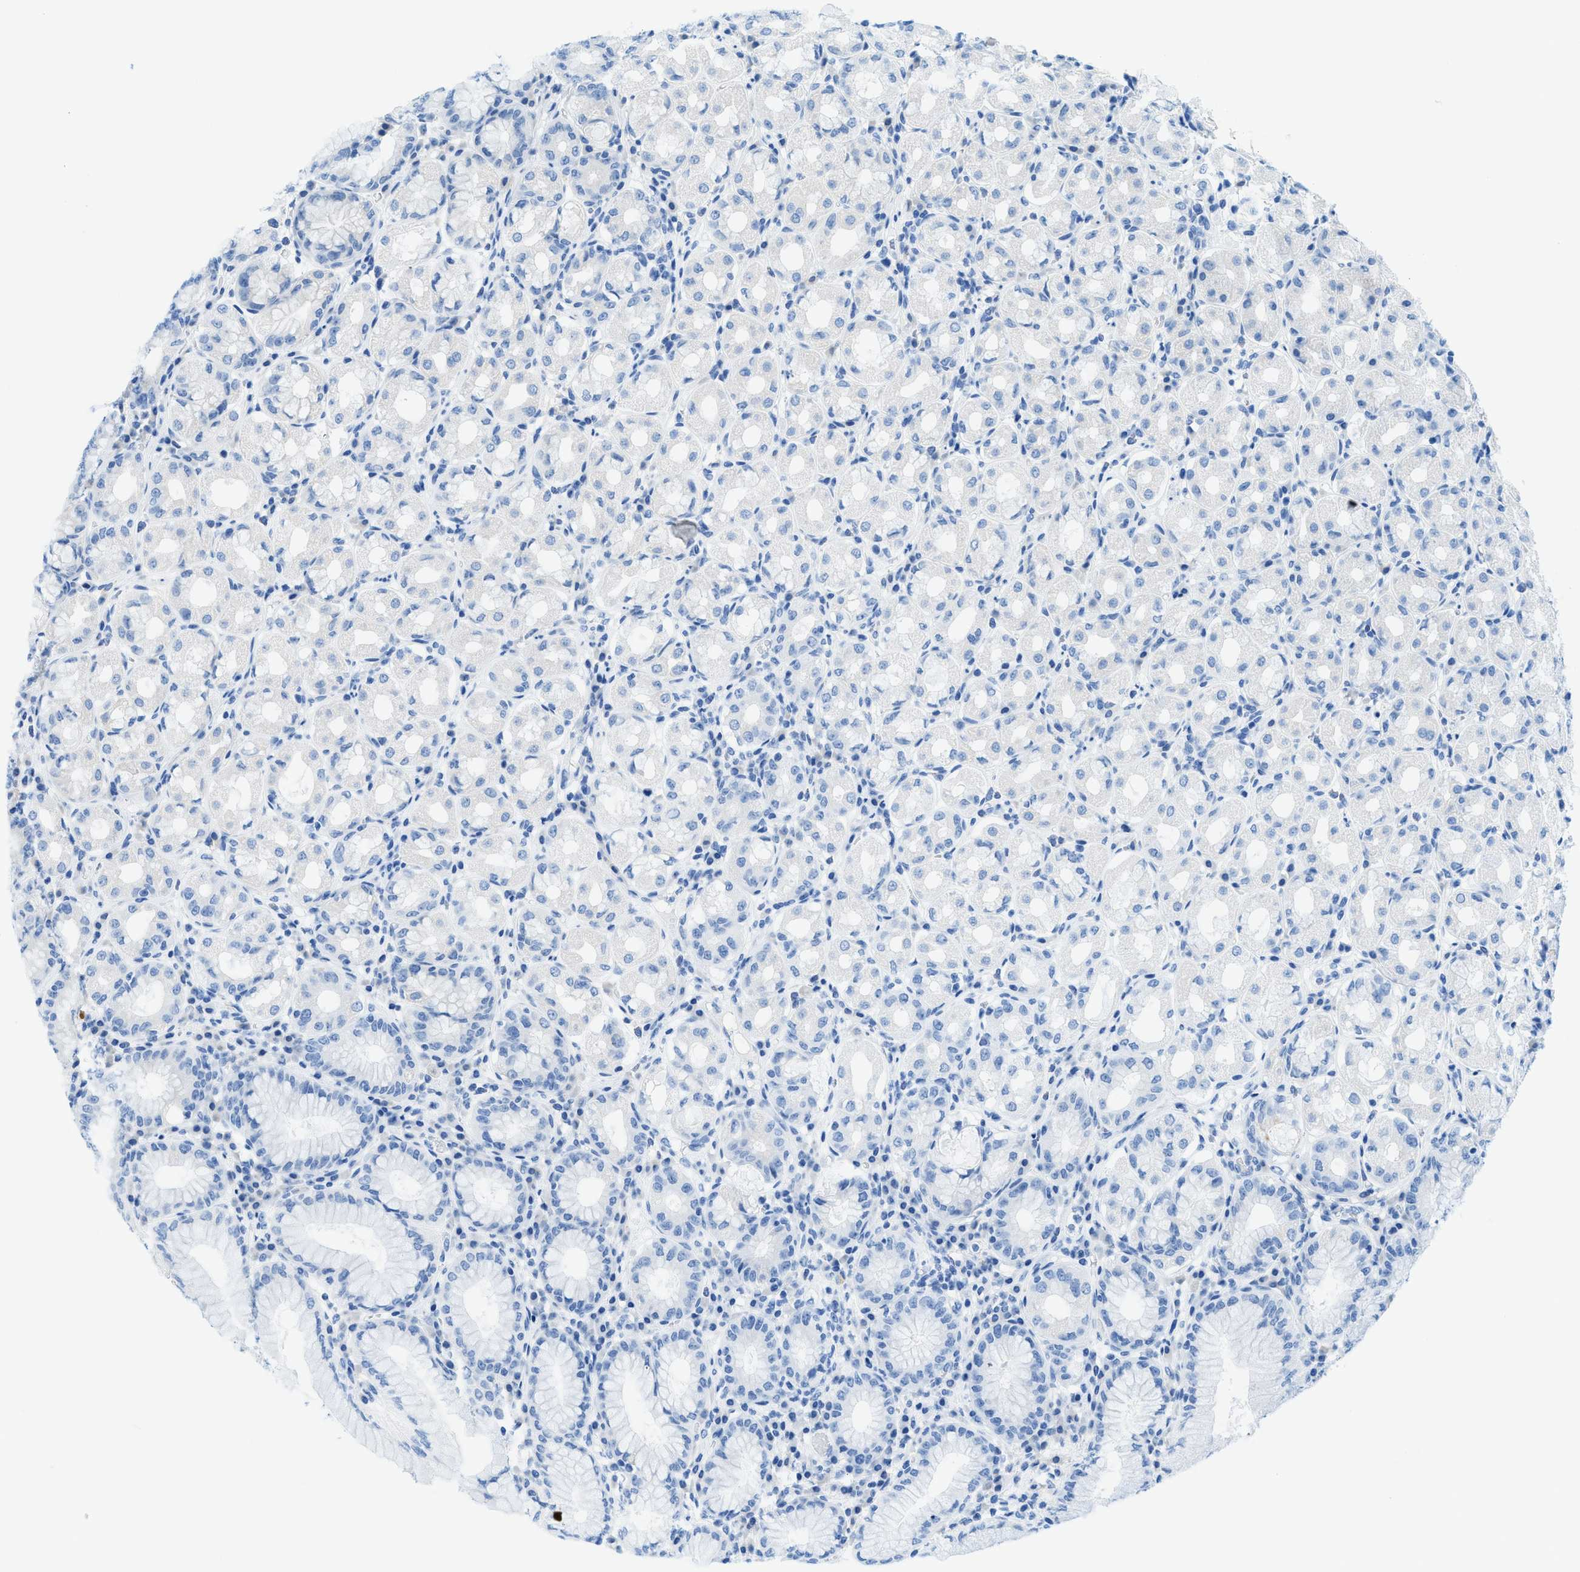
{"staining": {"intensity": "negative", "quantity": "none", "location": "none"}, "tissue": "stomach", "cell_type": "Glandular cells", "image_type": "normal", "snomed": [{"axis": "morphology", "description": "Normal tissue, NOS"}, {"axis": "topography", "description": "Stomach"}, {"axis": "topography", "description": "Stomach, lower"}], "caption": "IHC photomicrograph of benign stomach stained for a protein (brown), which exhibits no positivity in glandular cells.", "gene": "TMEM248", "patient": {"sex": "female", "age": 56}}